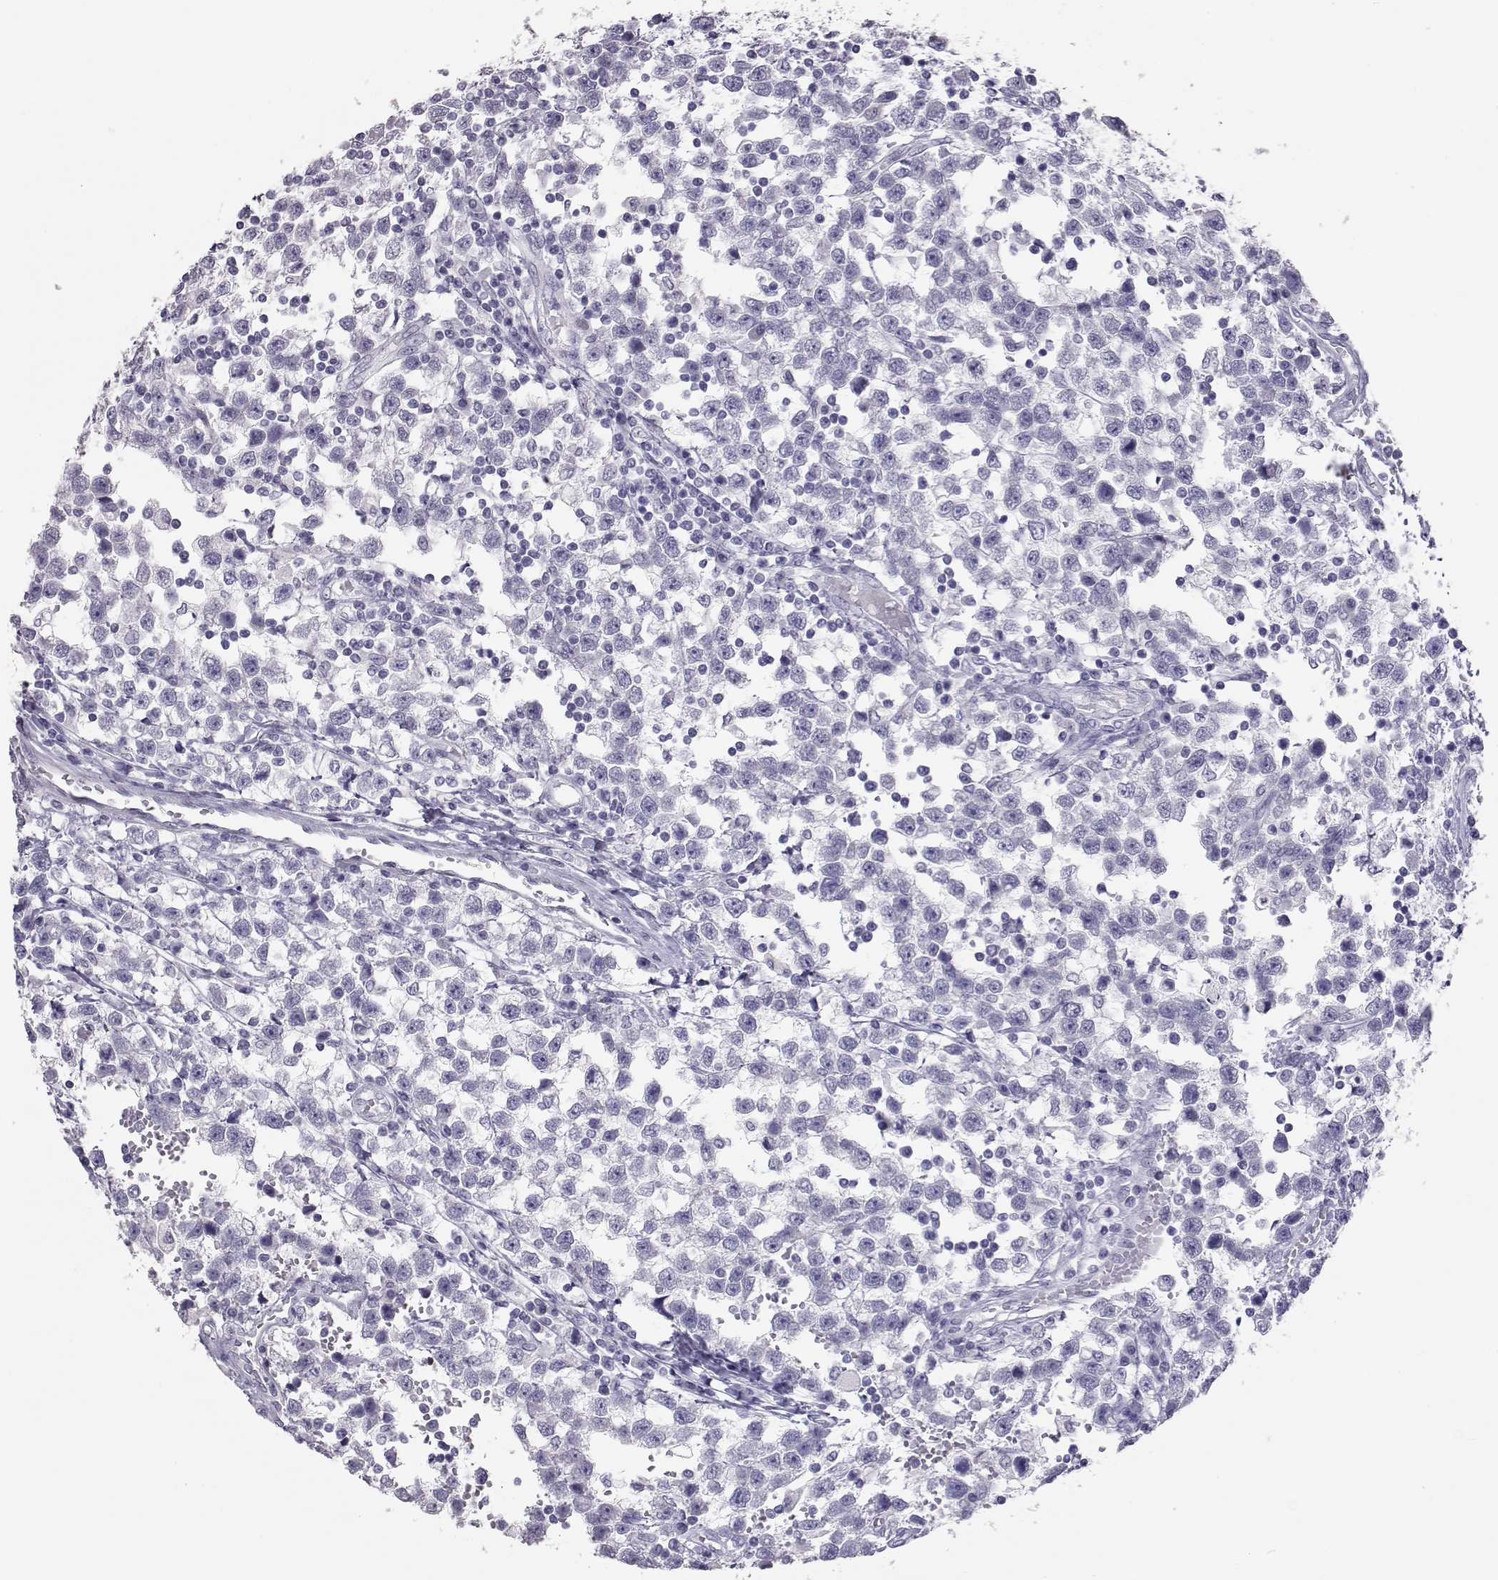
{"staining": {"intensity": "negative", "quantity": "none", "location": "none"}, "tissue": "testis cancer", "cell_type": "Tumor cells", "image_type": "cancer", "snomed": [{"axis": "morphology", "description": "Seminoma, NOS"}, {"axis": "topography", "description": "Testis"}], "caption": "Human testis cancer (seminoma) stained for a protein using IHC demonstrates no positivity in tumor cells.", "gene": "PMCH", "patient": {"sex": "male", "age": 34}}